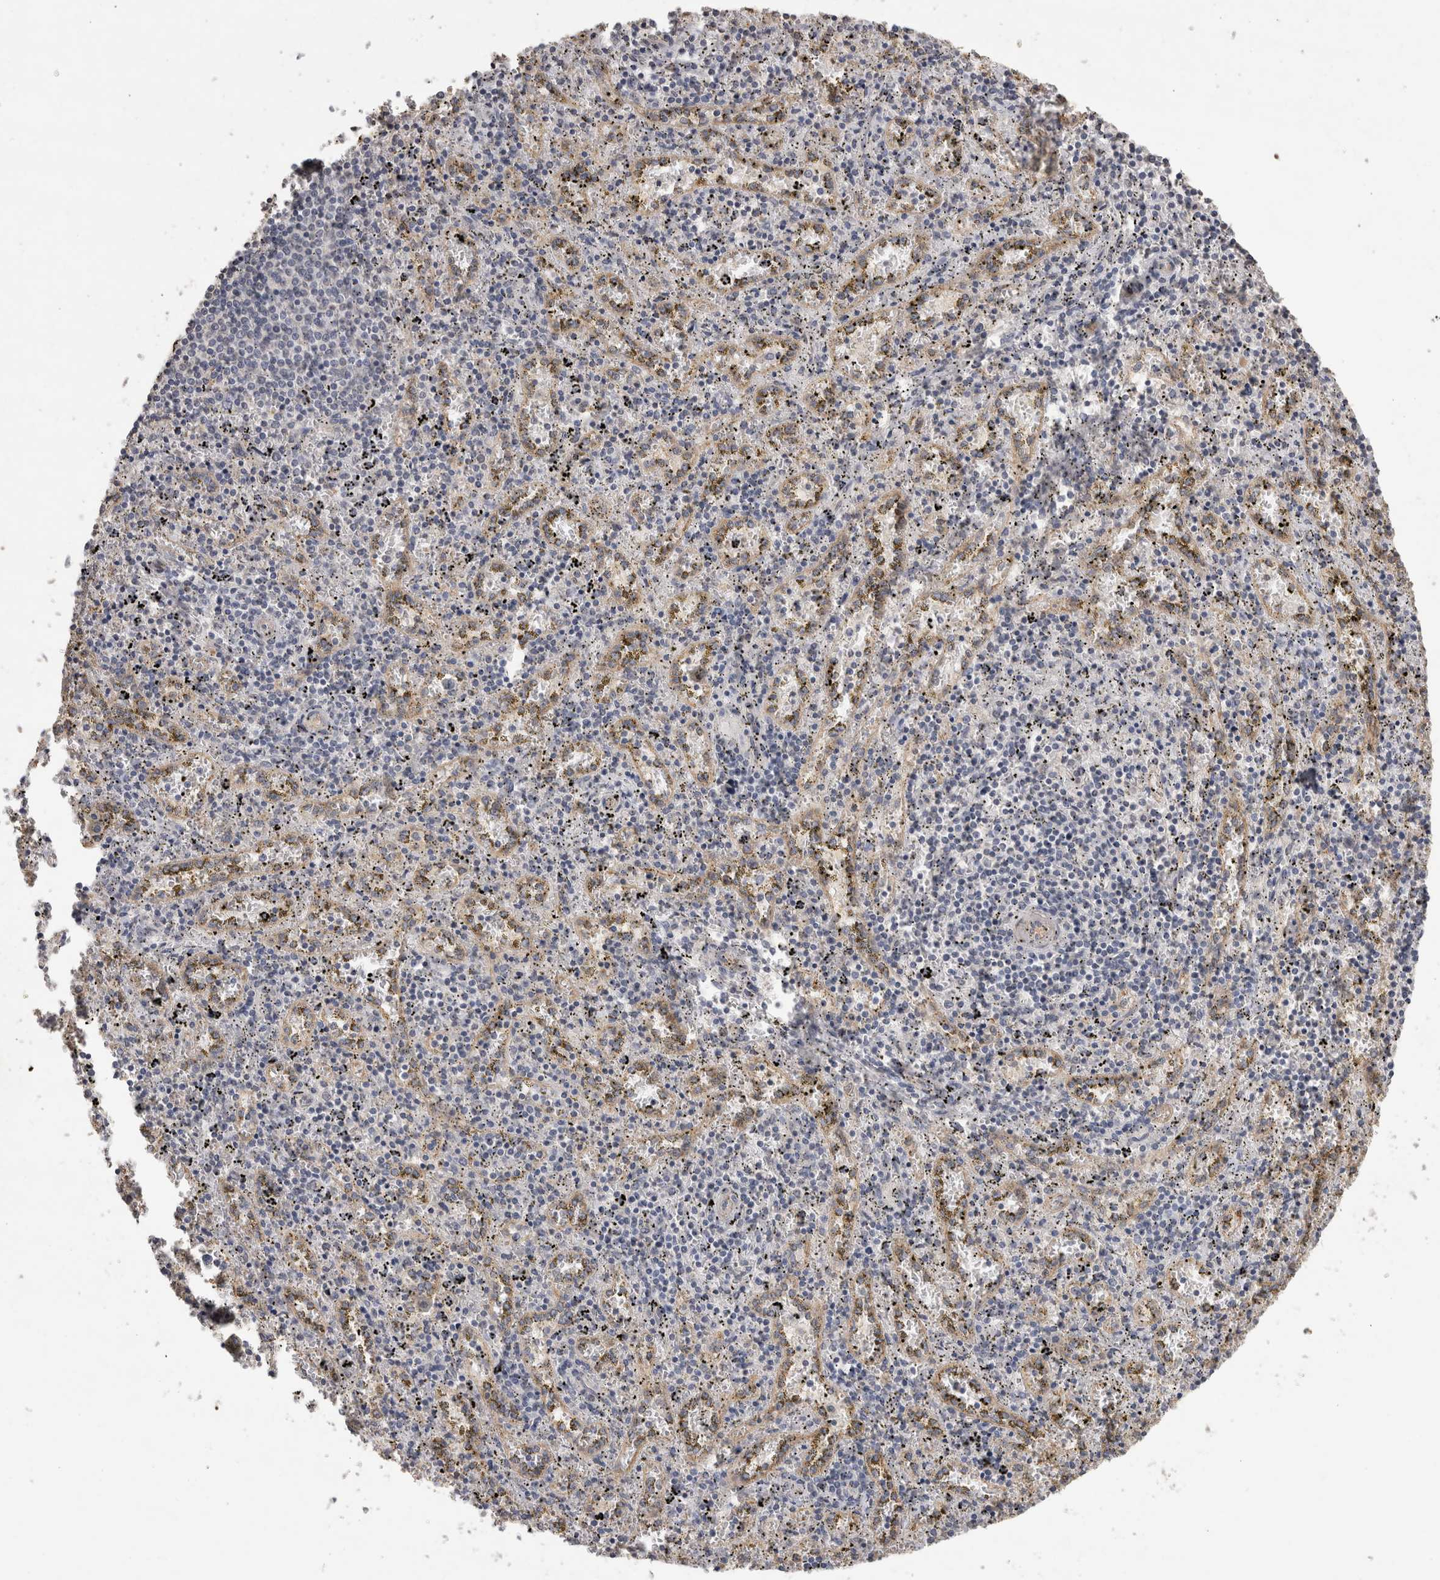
{"staining": {"intensity": "negative", "quantity": "none", "location": "none"}, "tissue": "spleen", "cell_type": "Cells in red pulp", "image_type": "normal", "snomed": [{"axis": "morphology", "description": "Normal tissue, NOS"}, {"axis": "topography", "description": "Spleen"}], "caption": "Cells in red pulp show no significant protein positivity in unremarkable spleen.", "gene": "RECK", "patient": {"sex": "male", "age": 11}}